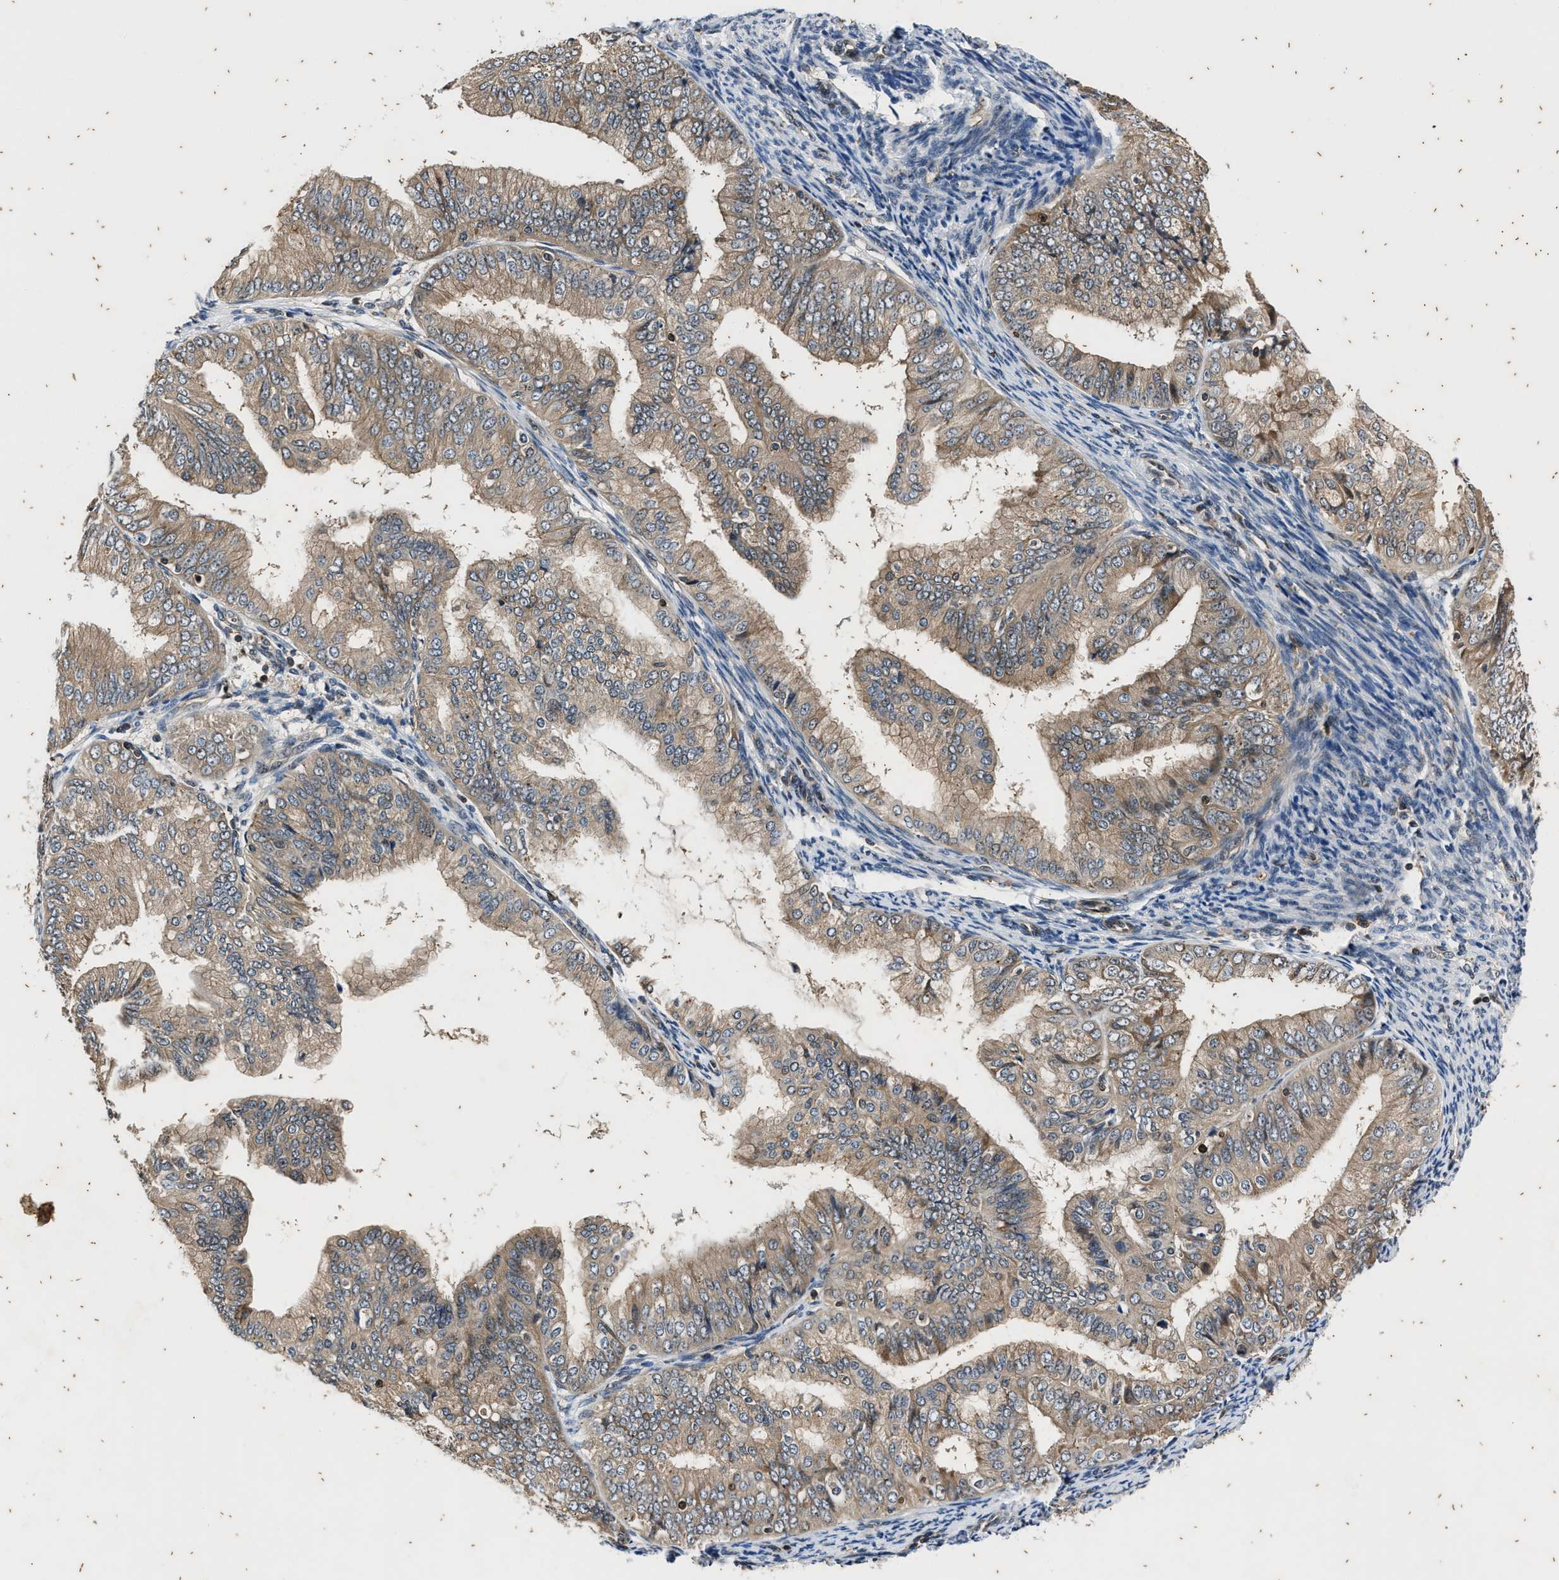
{"staining": {"intensity": "weak", "quantity": ">75%", "location": "cytoplasmic/membranous"}, "tissue": "endometrial cancer", "cell_type": "Tumor cells", "image_type": "cancer", "snomed": [{"axis": "morphology", "description": "Adenocarcinoma, NOS"}, {"axis": "topography", "description": "Endometrium"}], "caption": "Protein staining of endometrial cancer tissue displays weak cytoplasmic/membranous expression in about >75% of tumor cells. The staining was performed using DAB, with brown indicating positive protein expression. Nuclei are stained blue with hematoxylin.", "gene": "PTPN7", "patient": {"sex": "female", "age": 63}}